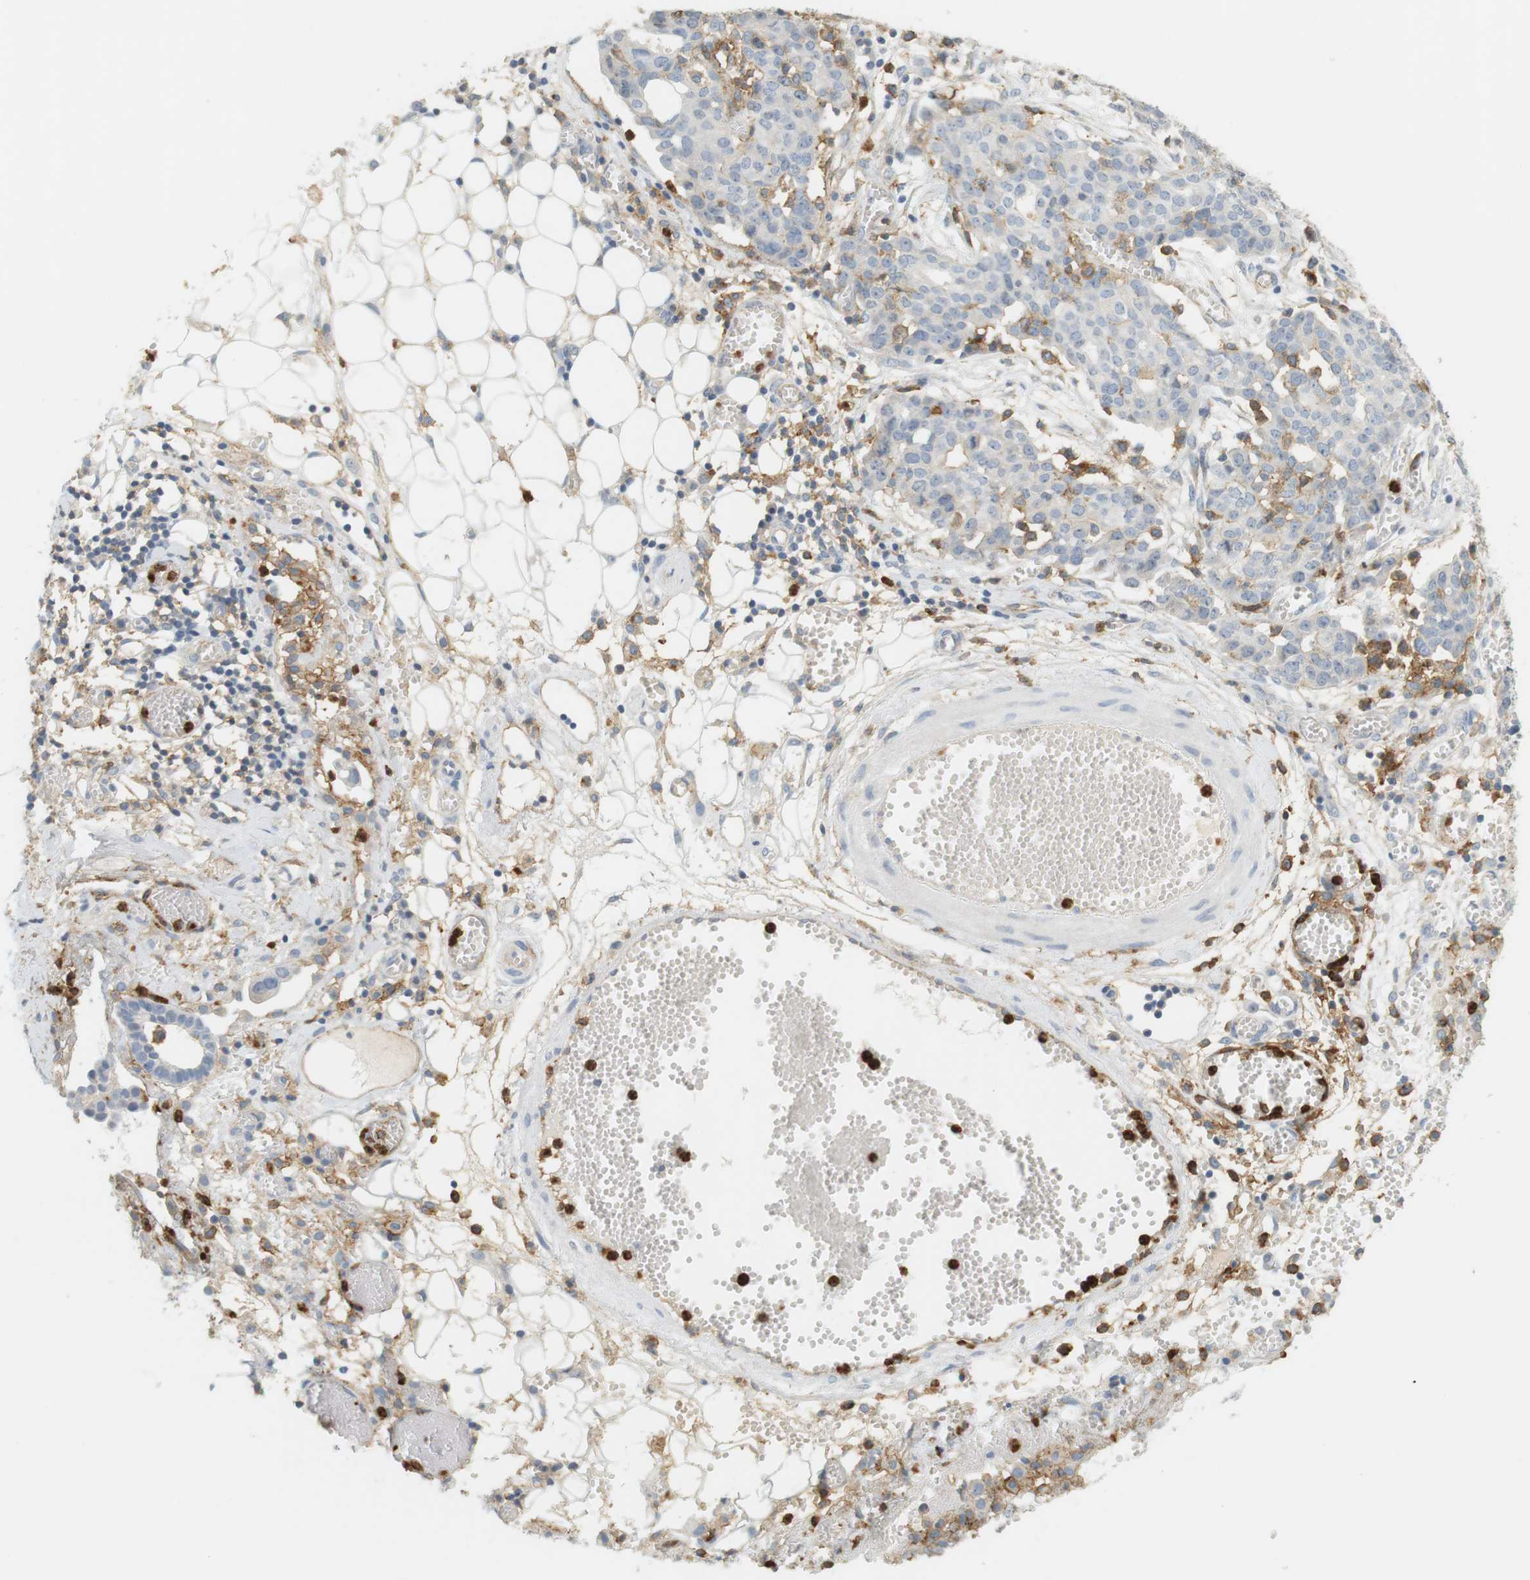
{"staining": {"intensity": "negative", "quantity": "none", "location": "none"}, "tissue": "ovarian cancer", "cell_type": "Tumor cells", "image_type": "cancer", "snomed": [{"axis": "morphology", "description": "Cystadenocarcinoma, serous, NOS"}, {"axis": "topography", "description": "Soft tissue"}, {"axis": "topography", "description": "Ovary"}], "caption": "IHC photomicrograph of neoplastic tissue: human ovarian cancer (serous cystadenocarcinoma) stained with DAB demonstrates no significant protein staining in tumor cells.", "gene": "SIRPA", "patient": {"sex": "female", "age": 57}}